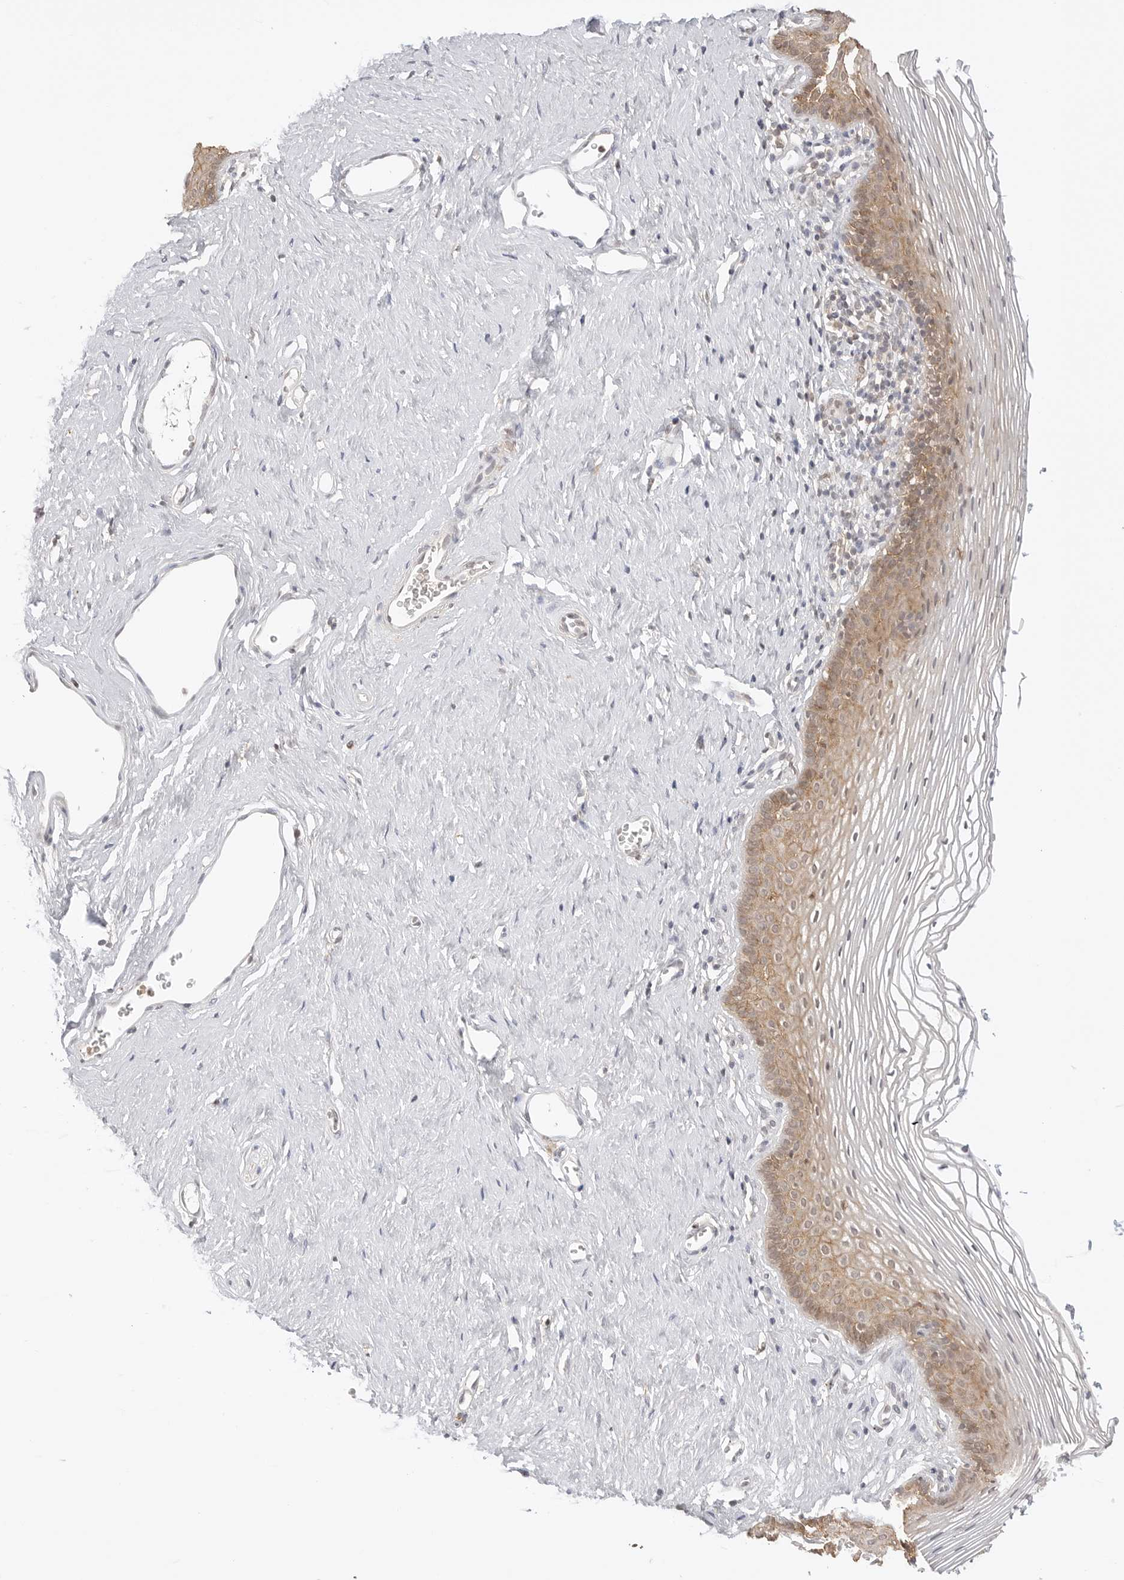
{"staining": {"intensity": "moderate", "quantity": ">75%", "location": "cytoplasmic/membranous"}, "tissue": "vagina", "cell_type": "Squamous epithelial cells", "image_type": "normal", "snomed": [{"axis": "morphology", "description": "Normal tissue, NOS"}, {"axis": "topography", "description": "Vagina"}], "caption": "Brown immunohistochemical staining in unremarkable vagina reveals moderate cytoplasmic/membranous staining in approximately >75% of squamous epithelial cells. (DAB IHC with brightfield microscopy, high magnification).", "gene": "EPHA1", "patient": {"sex": "female", "age": 32}}